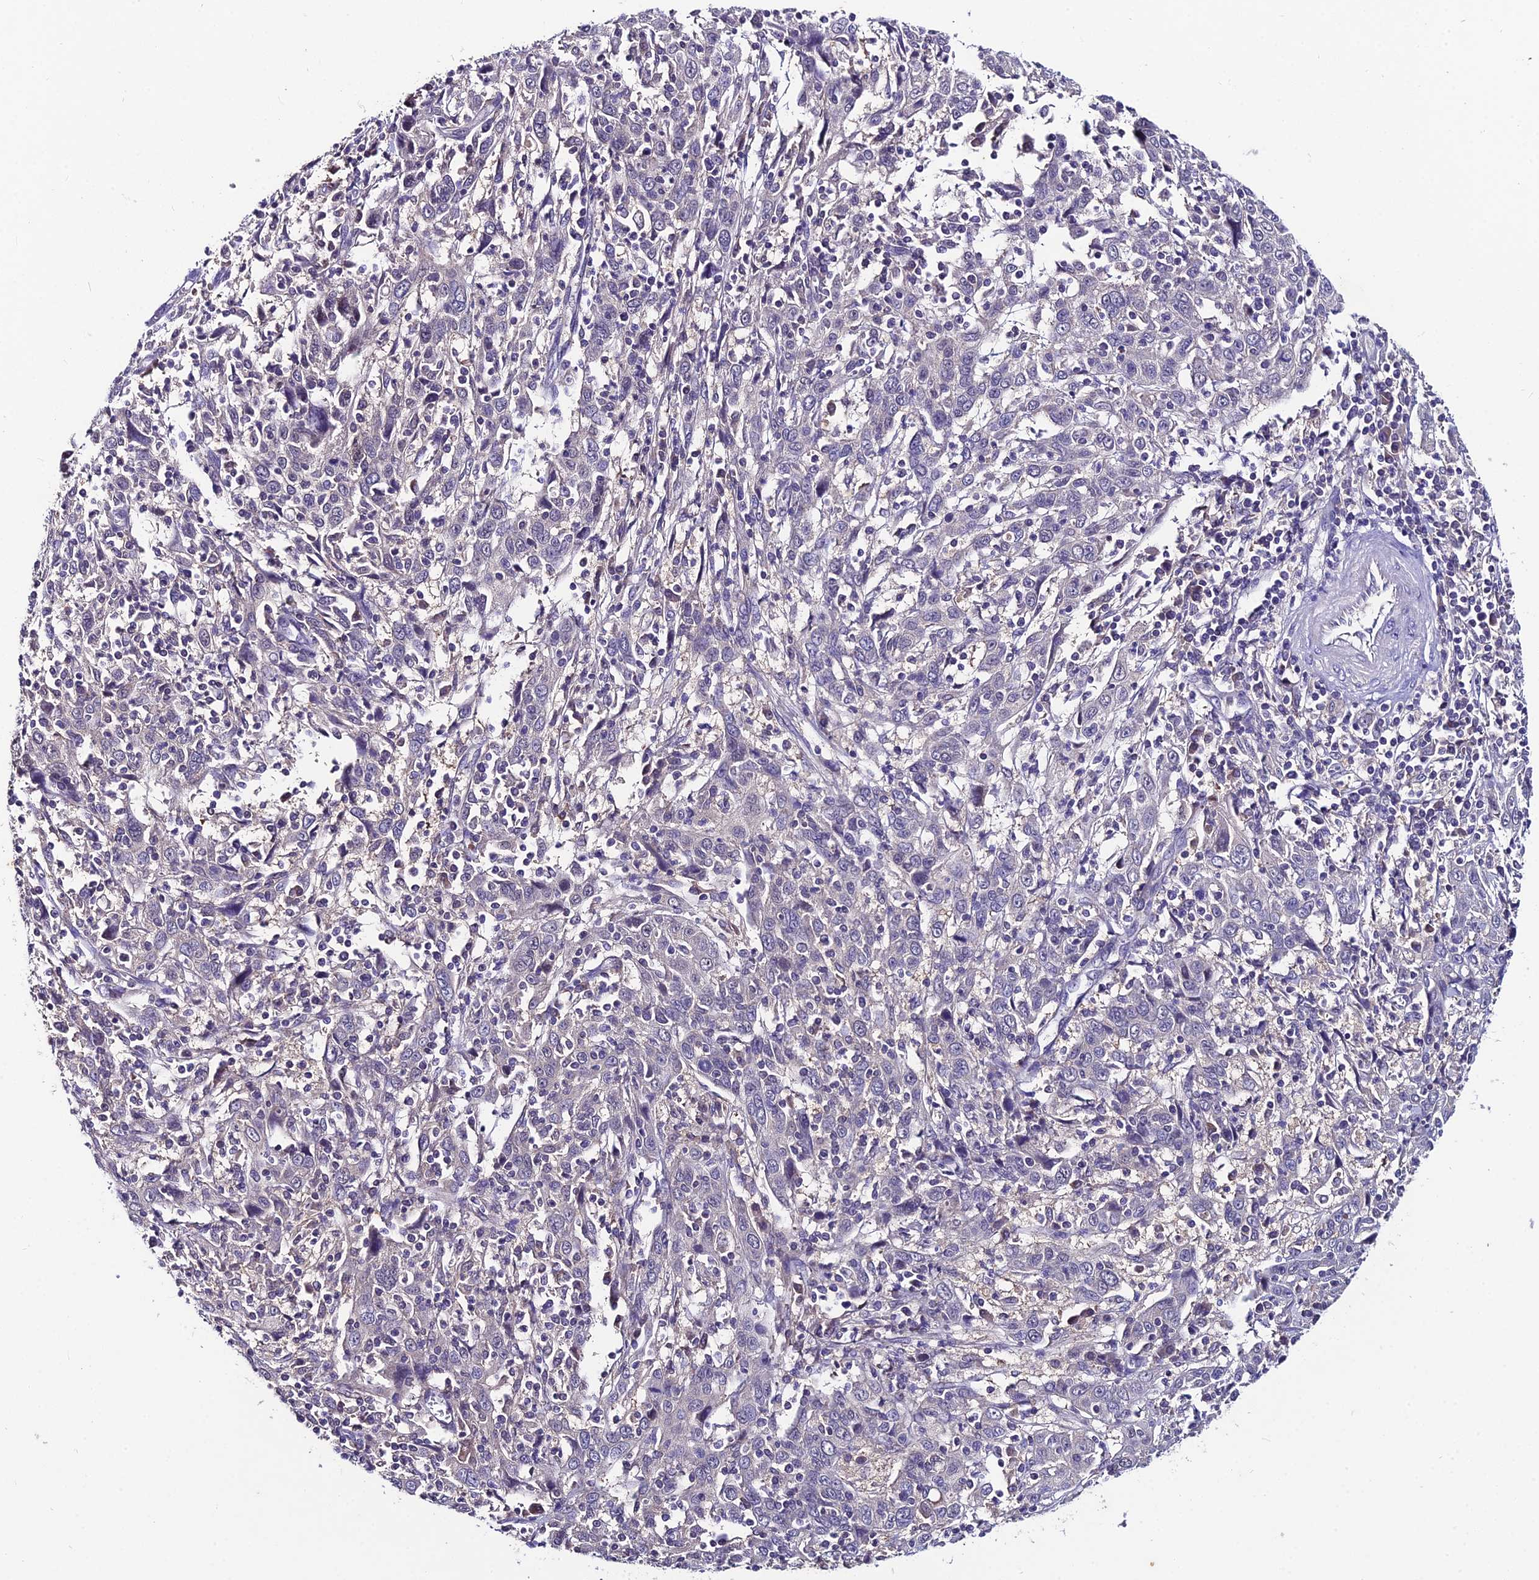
{"staining": {"intensity": "negative", "quantity": "none", "location": "none"}, "tissue": "cervical cancer", "cell_type": "Tumor cells", "image_type": "cancer", "snomed": [{"axis": "morphology", "description": "Squamous cell carcinoma, NOS"}, {"axis": "topography", "description": "Cervix"}], "caption": "Tumor cells show no significant positivity in squamous cell carcinoma (cervical). The staining was performed using DAB to visualize the protein expression in brown, while the nuclei were stained in blue with hematoxylin (Magnification: 20x).", "gene": "LGALS7", "patient": {"sex": "female", "age": 46}}